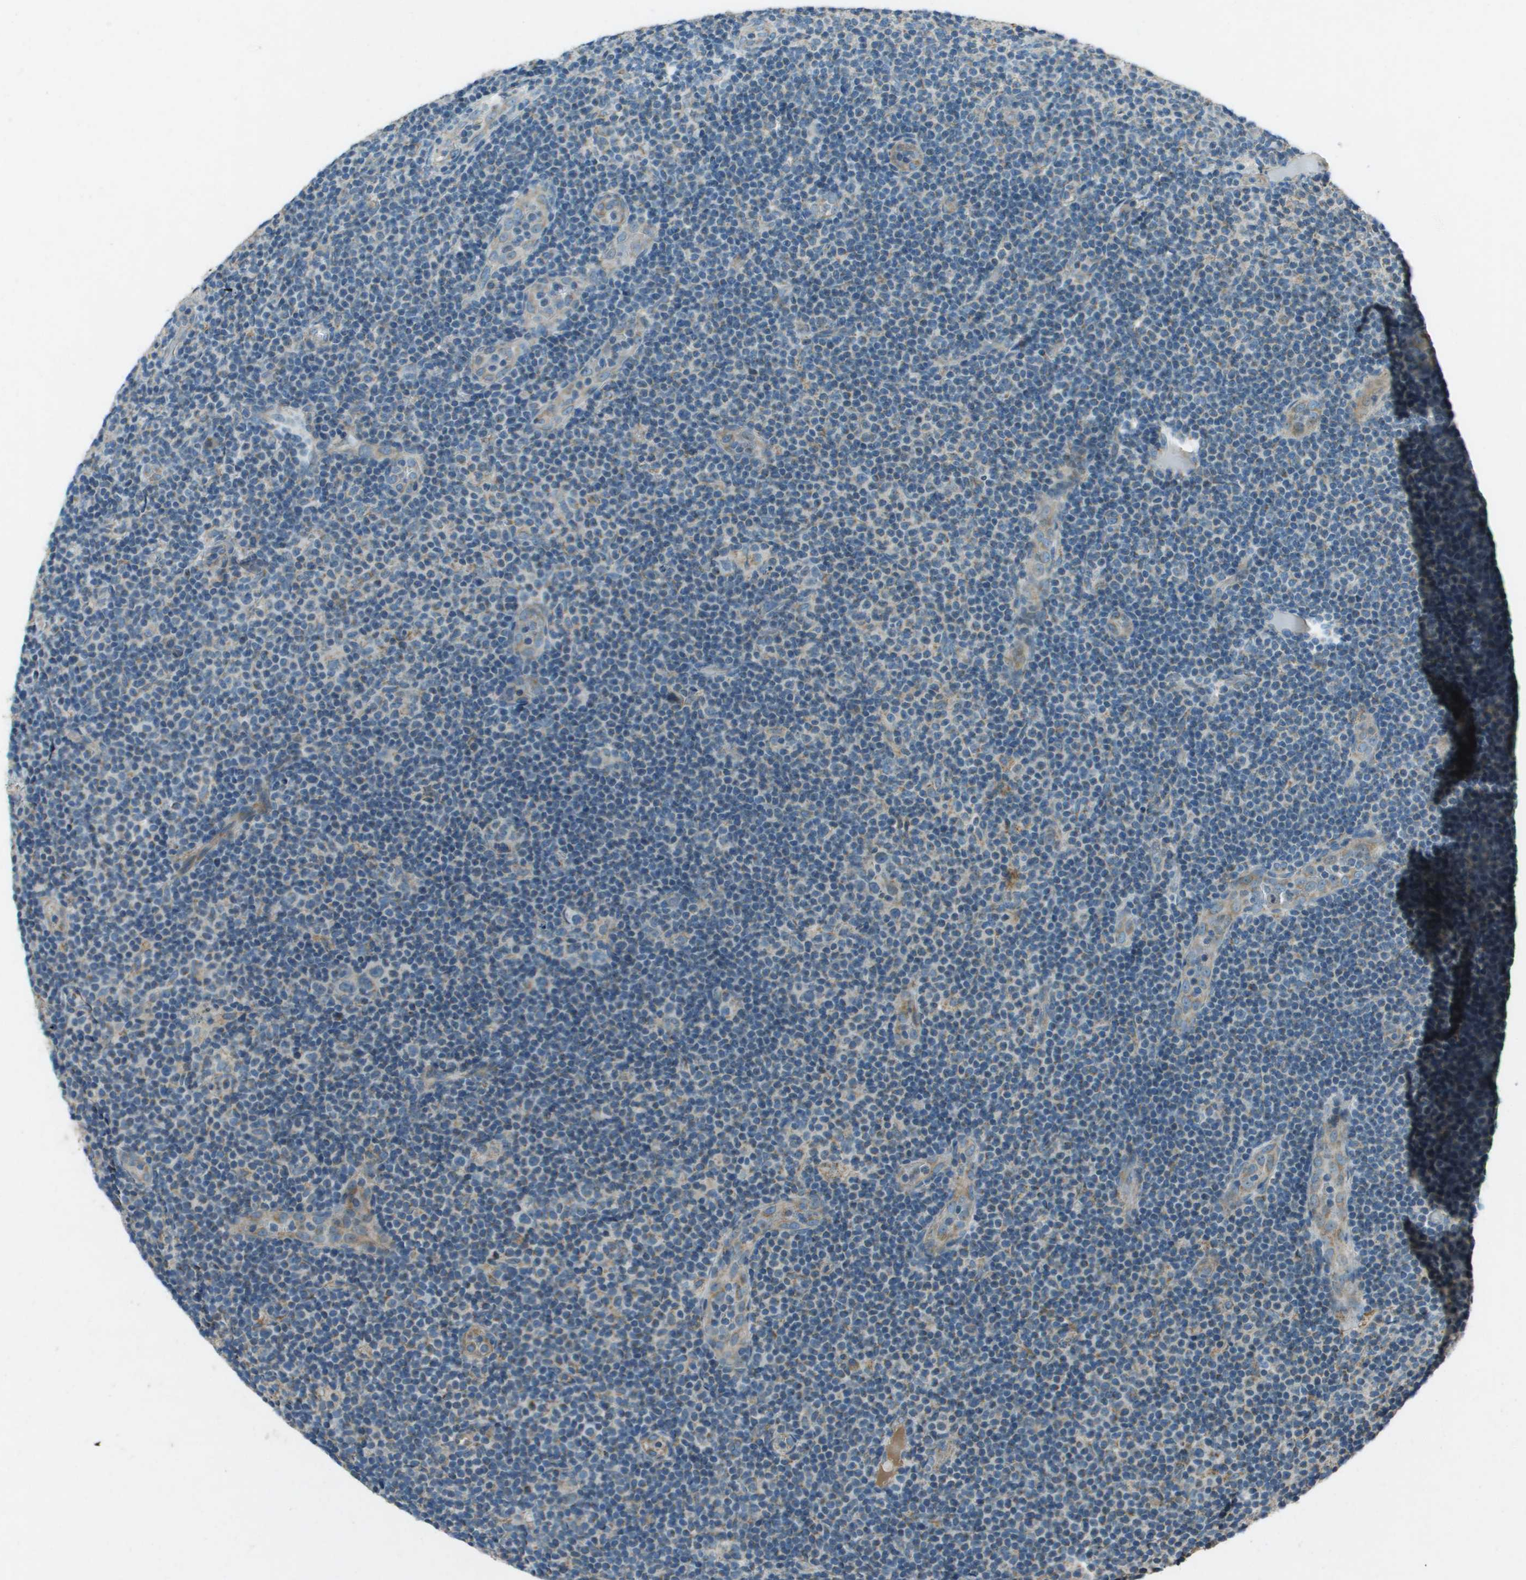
{"staining": {"intensity": "weak", "quantity": "<25%", "location": "cytoplasmic/membranous"}, "tissue": "lymphoma", "cell_type": "Tumor cells", "image_type": "cancer", "snomed": [{"axis": "morphology", "description": "Malignant lymphoma, non-Hodgkin's type, Low grade"}, {"axis": "topography", "description": "Lymph node"}], "caption": "Immunohistochemical staining of malignant lymphoma, non-Hodgkin's type (low-grade) displays no significant staining in tumor cells.", "gene": "MIGA1", "patient": {"sex": "male", "age": 83}}